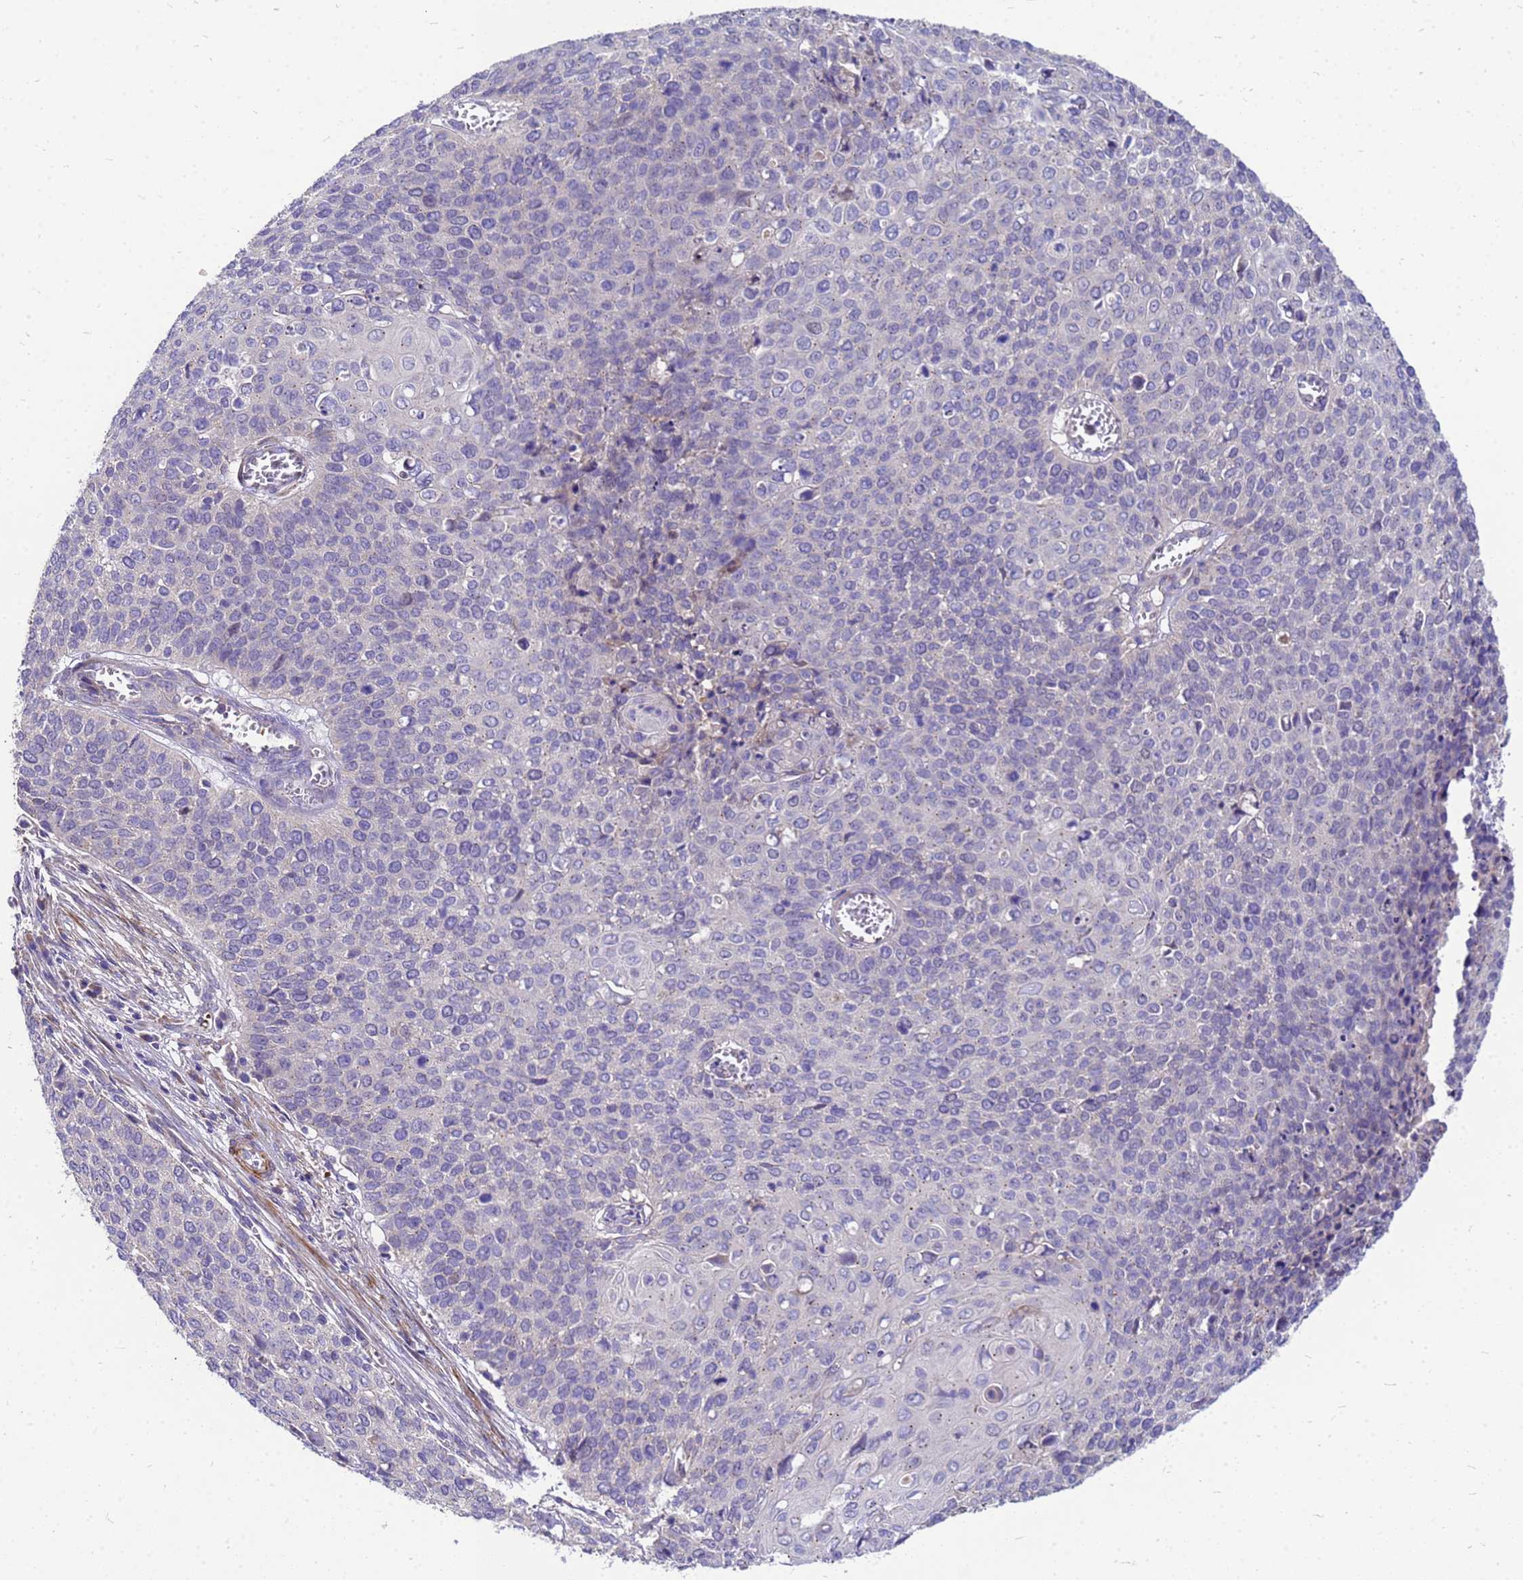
{"staining": {"intensity": "negative", "quantity": "none", "location": "none"}, "tissue": "cervical cancer", "cell_type": "Tumor cells", "image_type": "cancer", "snomed": [{"axis": "morphology", "description": "Squamous cell carcinoma, NOS"}, {"axis": "topography", "description": "Cervix"}], "caption": "High power microscopy micrograph of an immunohistochemistry (IHC) histopathology image of cervical cancer, revealing no significant positivity in tumor cells.", "gene": "POP7", "patient": {"sex": "female", "age": 39}}